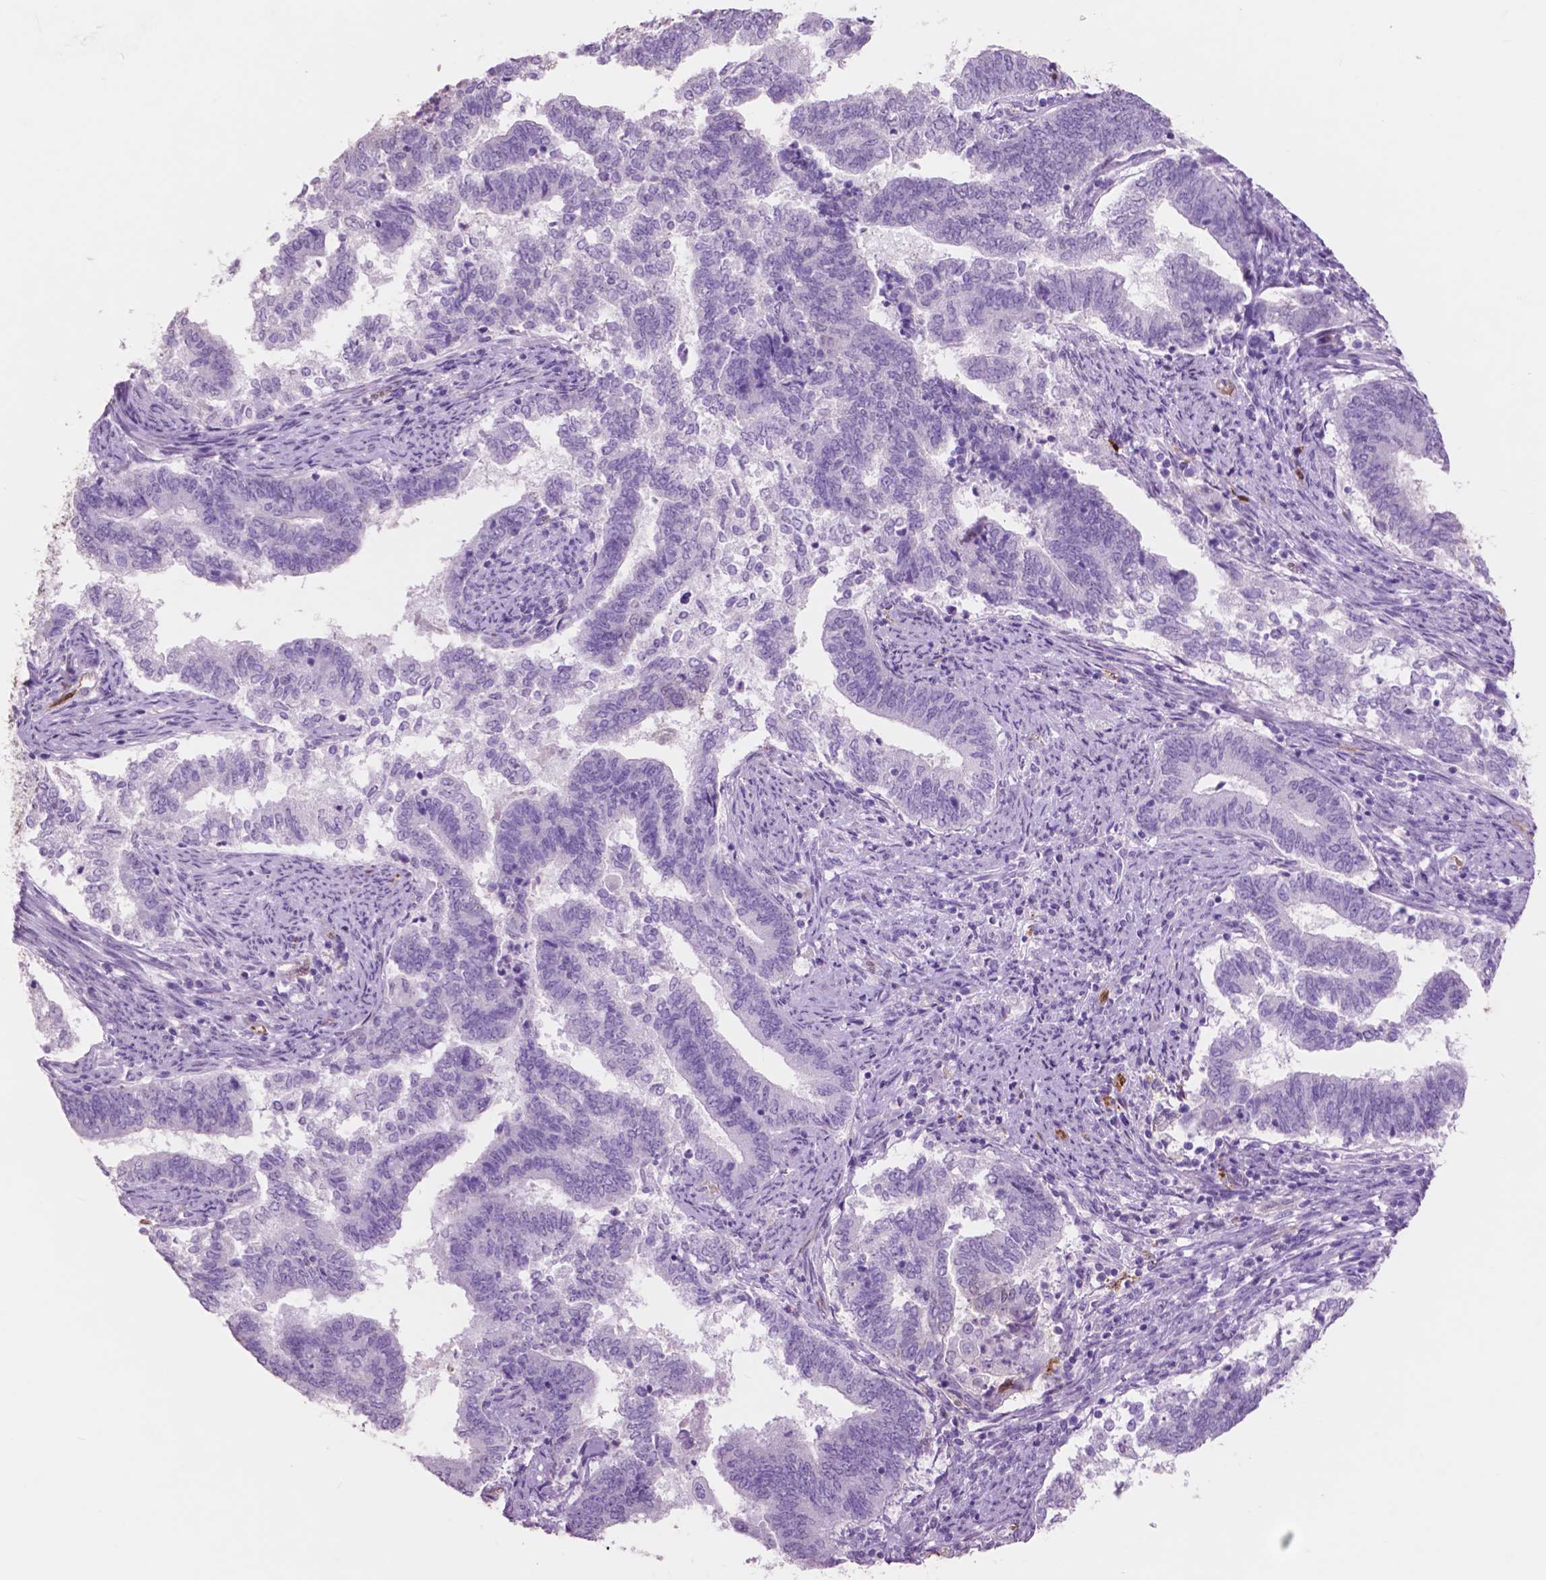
{"staining": {"intensity": "negative", "quantity": "none", "location": "none"}, "tissue": "endometrial cancer", "cell_type": "Tumor cells", "image_type": "cancer", "snomed": [{"axis": "morphology", "description": "Adenocarcinoma, NOS"}, {"axis": "topography", "description": "Endometrium"}], "caption": "DAB immunohistochemical staining of endometrial adenocarcinoma exhibits no significant expression in tumor cells.", "gene": "IDO1", "patient": {"sex": "female", "age": 65}}